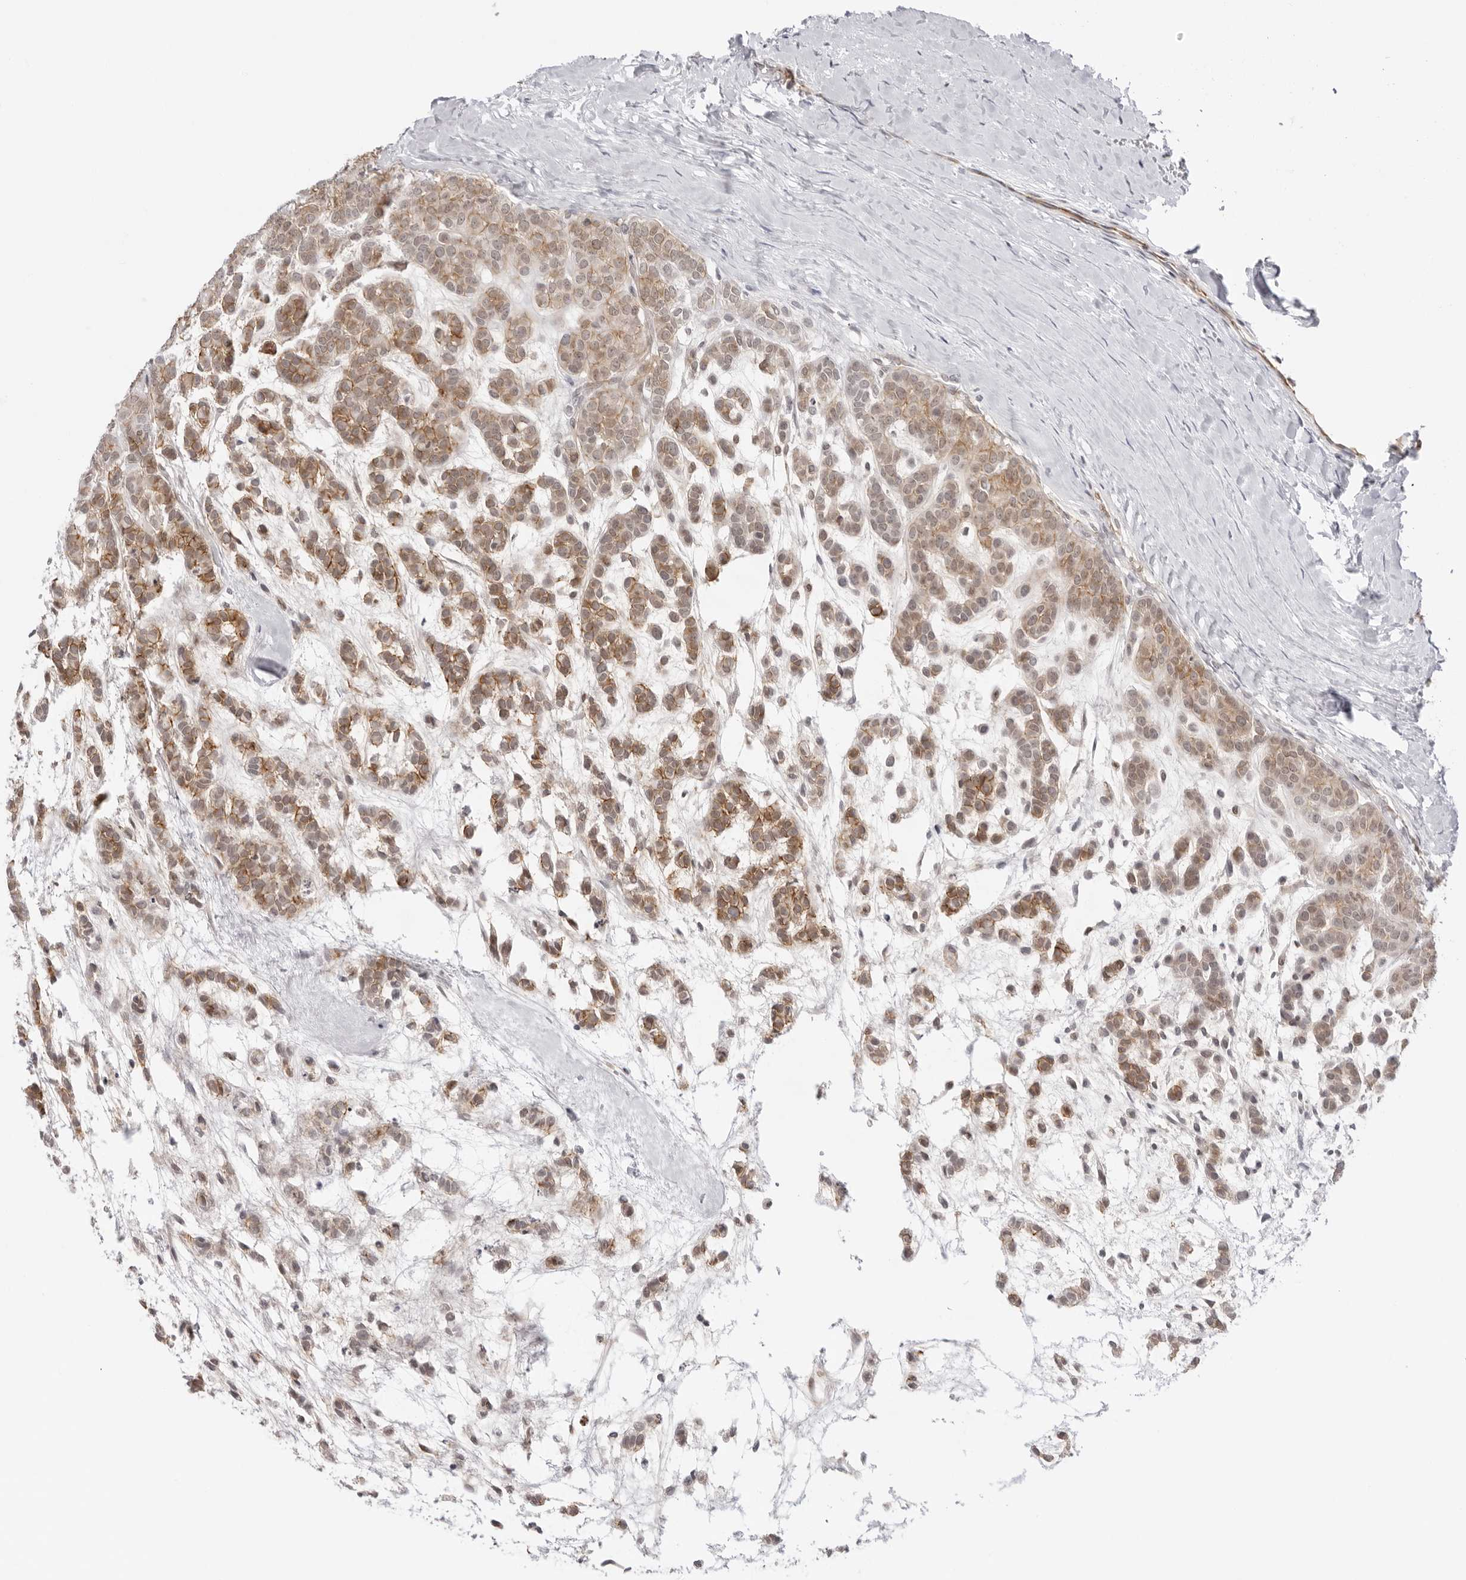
{"staining": {"intensity": "moderate", "quantity": ">75%", "location": "cytoplasmic/membranous"}, "tissue": "head and neck cancer", "cell_type": "Tumor cells", "image_type": "cancer", "snomed": [{"axis": "morphology", "description": "Adenocarcinoma, NOS"}, {"axis": "morphology", "description": "Adenoma, NOS"}, {"axis": "topography", "description": "Head-Neck"}], "caption": "High-magnification brightfield microscopy of head and neck cancer (adenoma) stained with DAB (3,3'-diaminobenzidine) (brown) and counterstained with hematoxylin (blue). tumor cells exhibit moderate cytoplasmic/membranous expression is identified in approximately>75% of cells.", "gene": "TRAPPC3", "patient": {"sex": "female", "age": 55}}